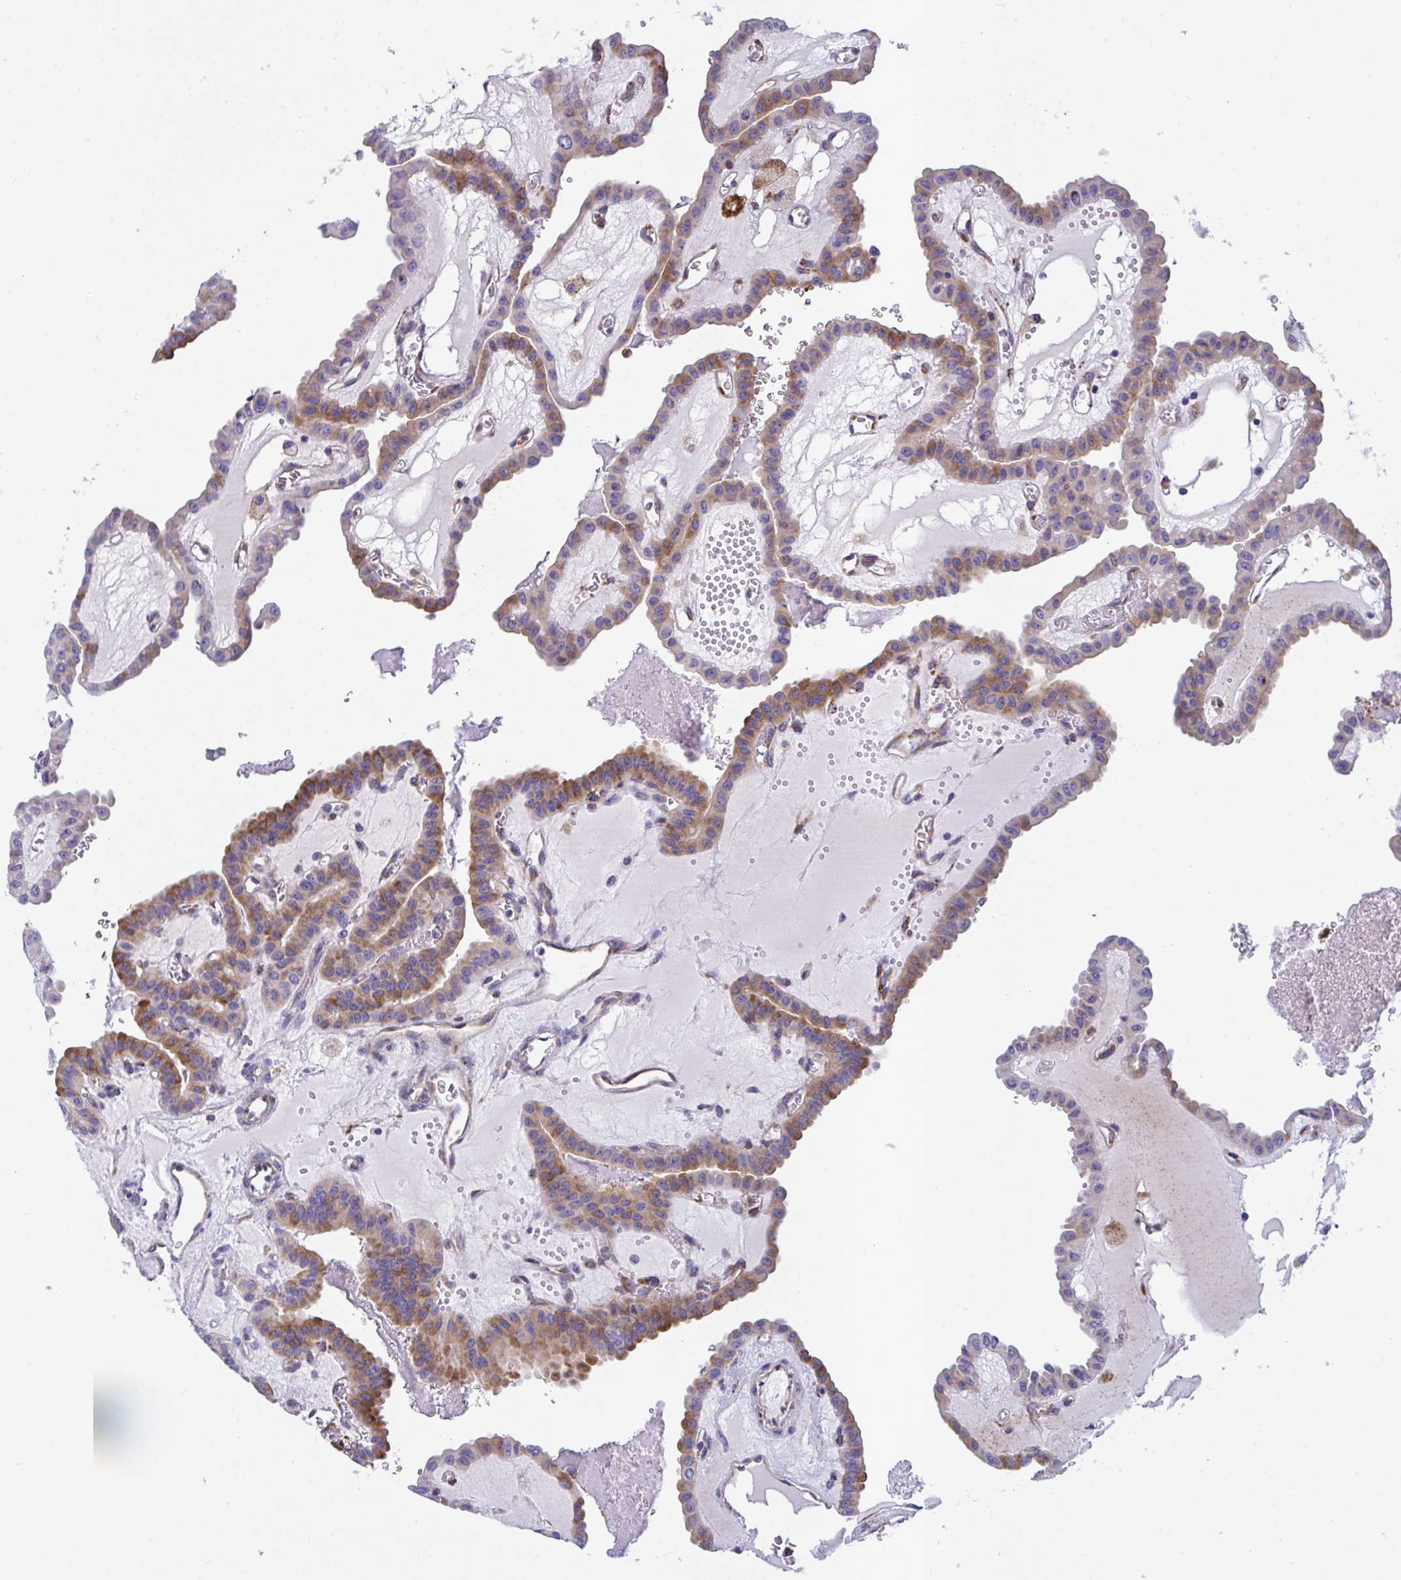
{"staining": {"intensity": "moderate", "quantity": ">75%", "location": "cytoplasmic/membranous"}, "tissue": "thyroid cancer", "cell_type": "Tumor cells", "image_type": "cancer", "snomed": [{"axis": "morphology", "description": "Papillary adenocarcinoma, NOS"}, {"axis": "topography", "description": "Thyroid gland"}], "caption": "Immunohistochemical staining of human papillary adenocarcinoma (thyroid) shows medium levels of moderate cytoplasmic/membranous protein staining in approximately >75% of tumor cells.", "gene": "PEAK3", "patient": {"sex": "male", "age": 87}}